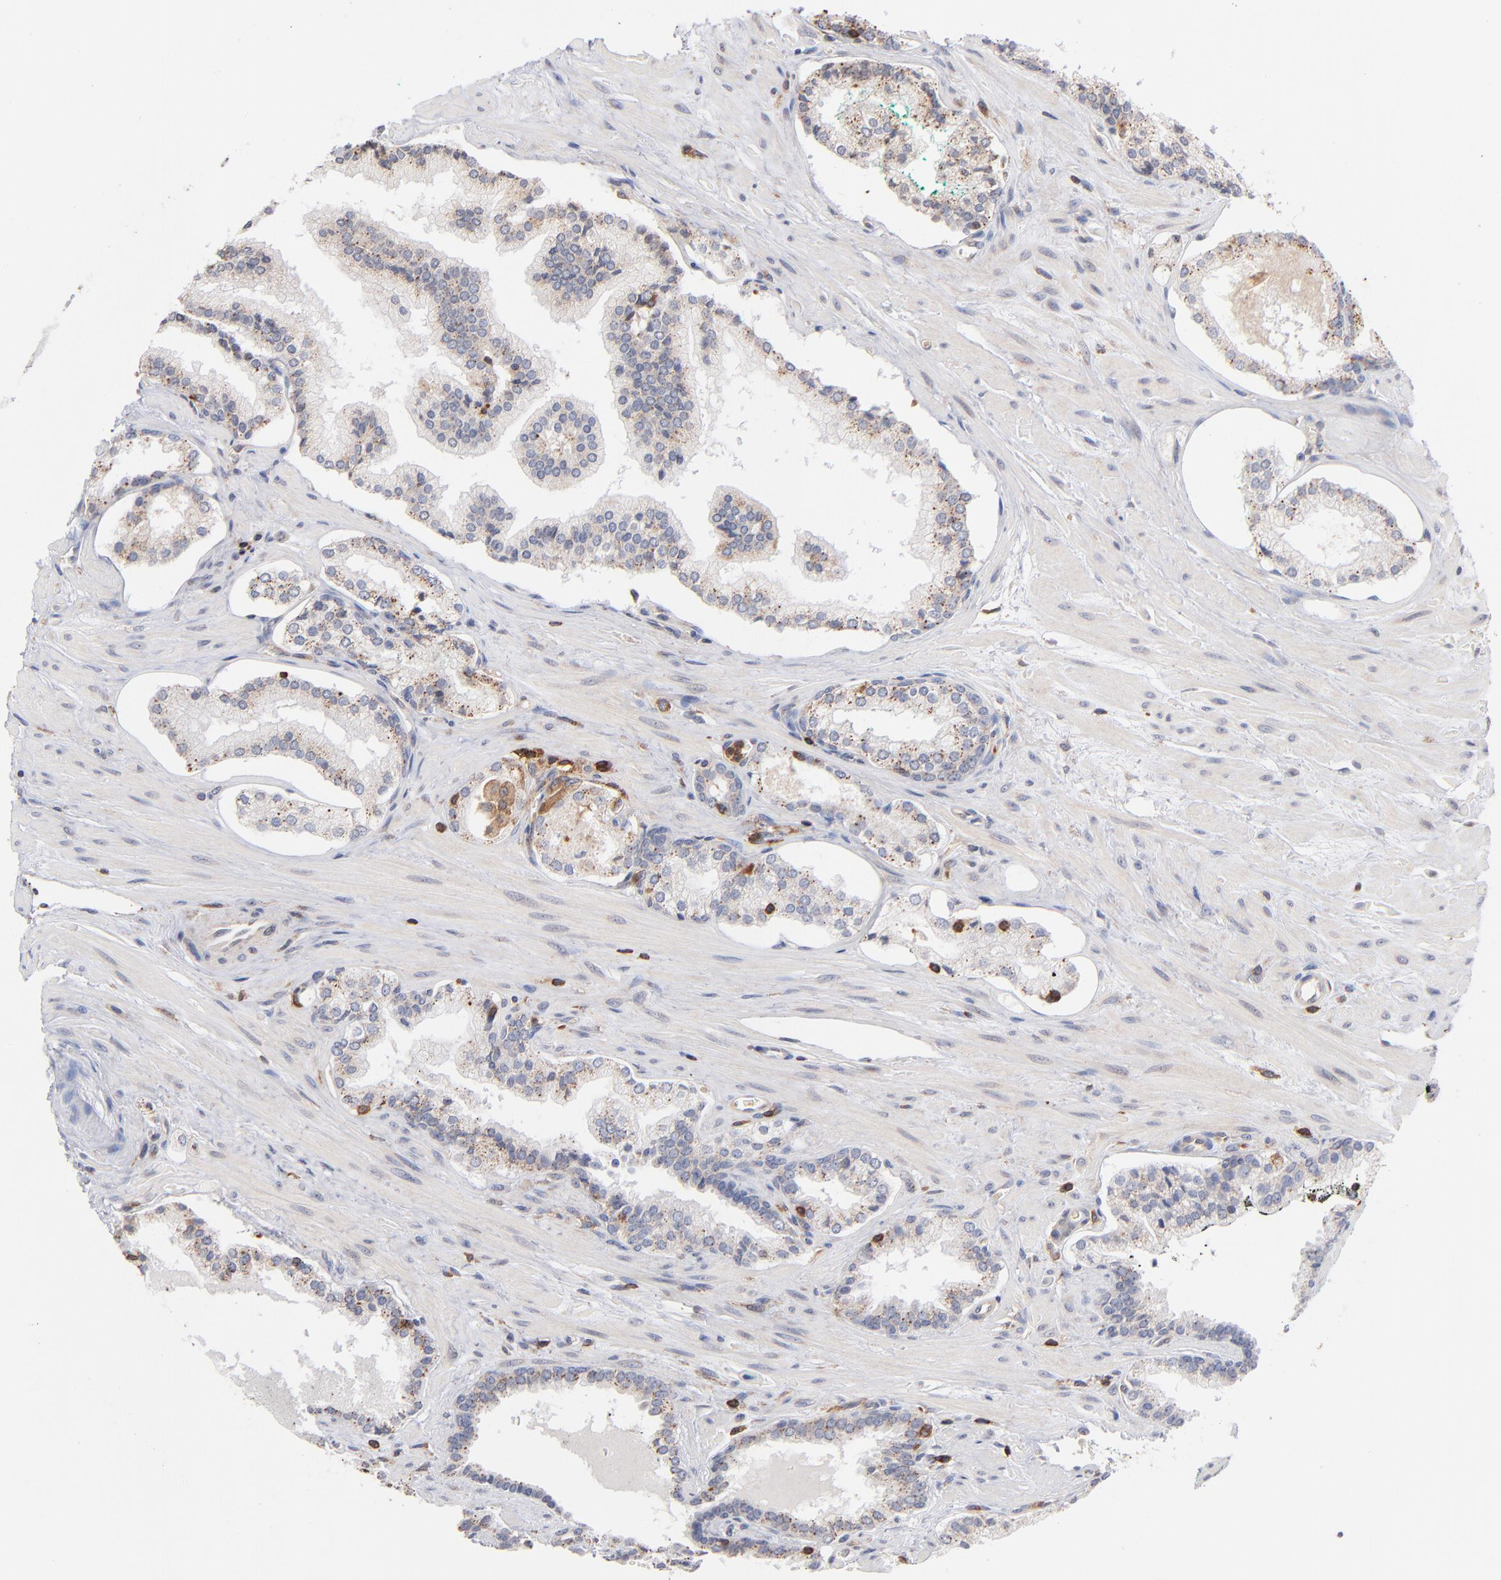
{"staining": {"intensity": "moderate", "quantity": ">75%", "location": "cytoplasmic/membranous"}, "tissue": "prostate cancer", "cell_type": "Tumor cells", "image_type": "cancer", "snomed": [{"axis": "morphology", "description": "Adenocarcinoma, Medium grade"}, {"axis": "topography", "description": "Prostate"}], "caption": "Human prostate cancer (medium-grade adenocarcinoma) stained for a protein (brown) displays moderate cytoplasmic/membranous positive positivity in approximately >75% of tumor cells.", "gene": "WIPF1", "patient": {"sex": "male", "age": 60}}